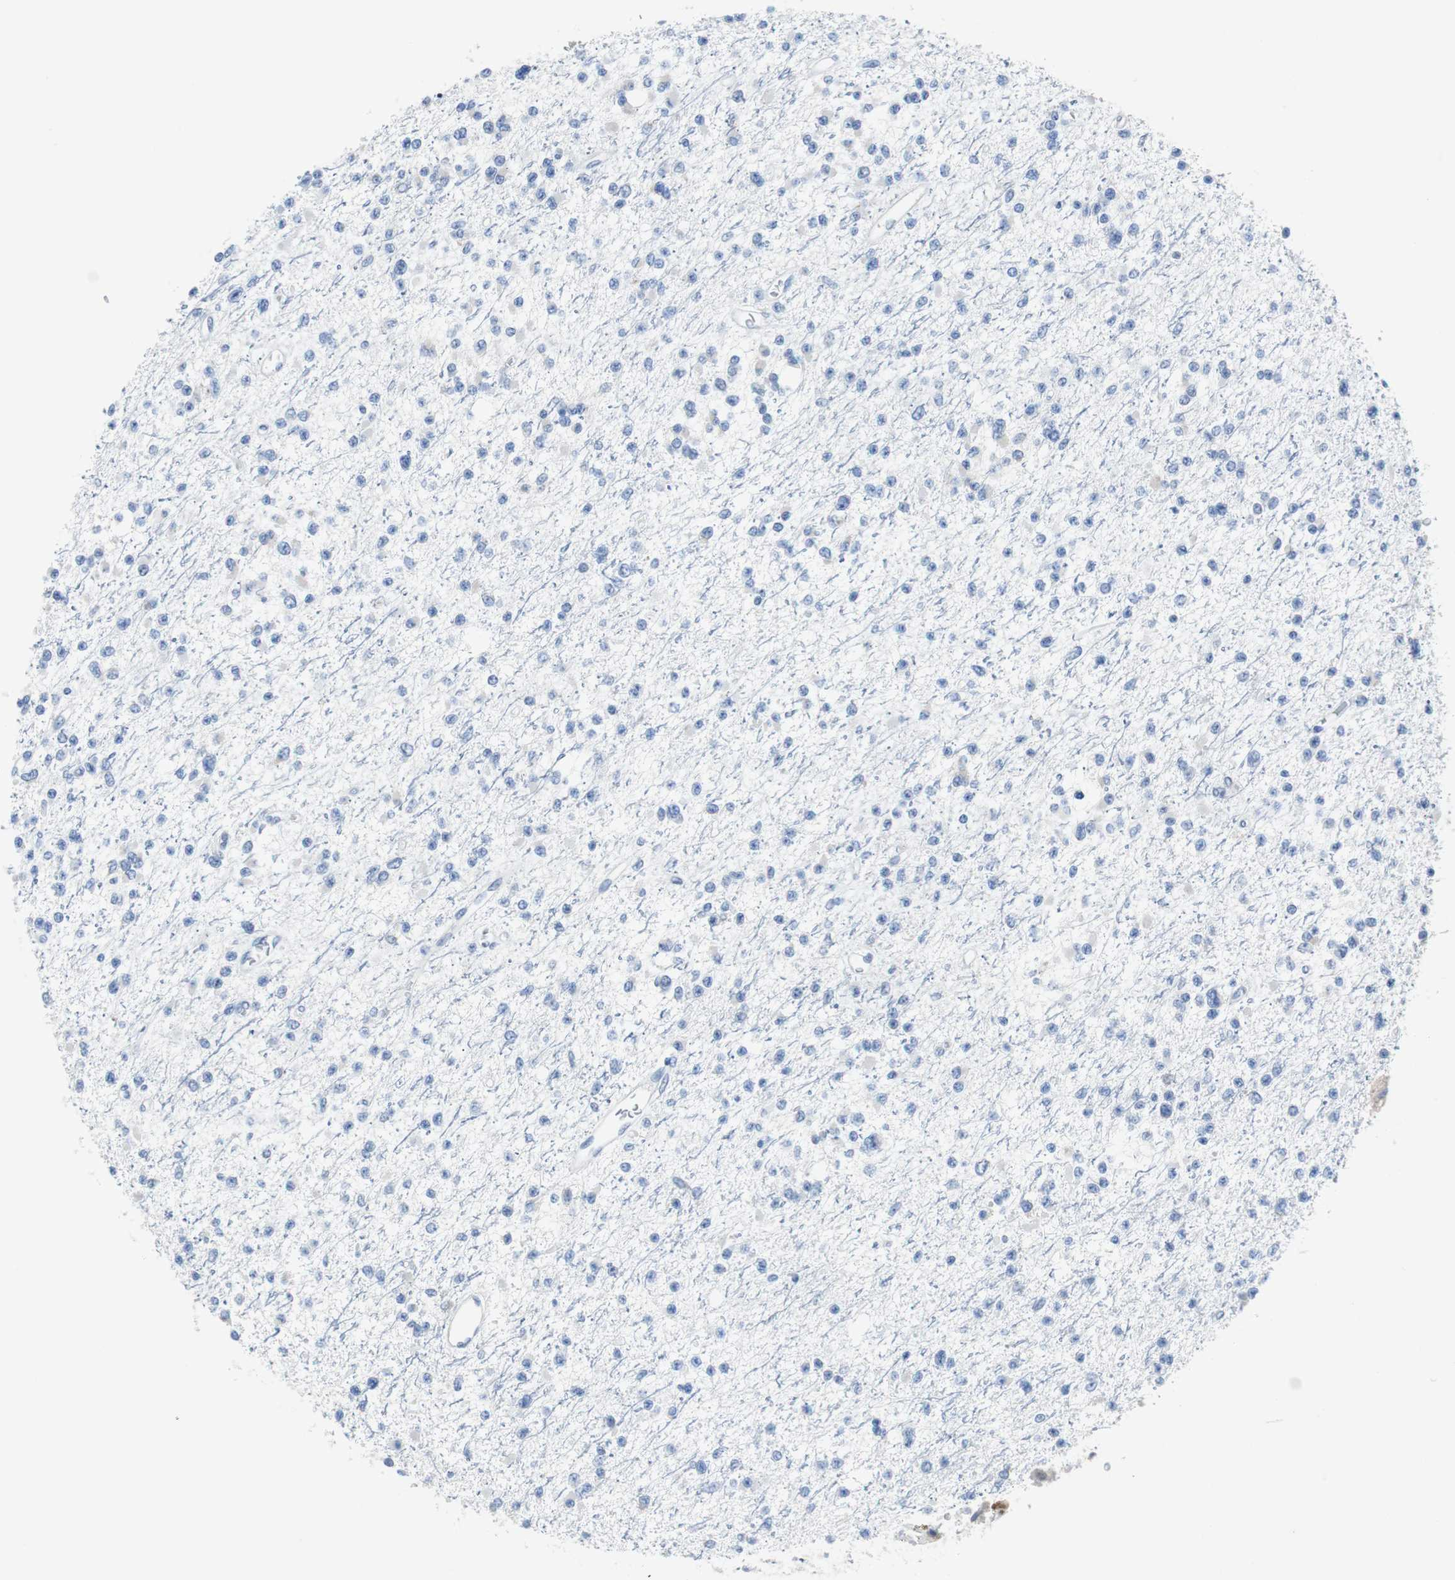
{"staining": {"intensity": "negative", "quantity": "none", "location": "none"}, "tissue": "glioma", "cell_type": "Tumor cells", "image_type": "cancer", "snomed": [{"axis": "morphology", "description": "Glioma, malignant, Low grade"}, {"axis": "topography", "description": "Brain"}], "caption": "DAB immunohistochemical staining of glioma reveals no significant positivity in tumor cells.", "gene": "EEF2K", "patient": {"sex": "female", "age": 22}}